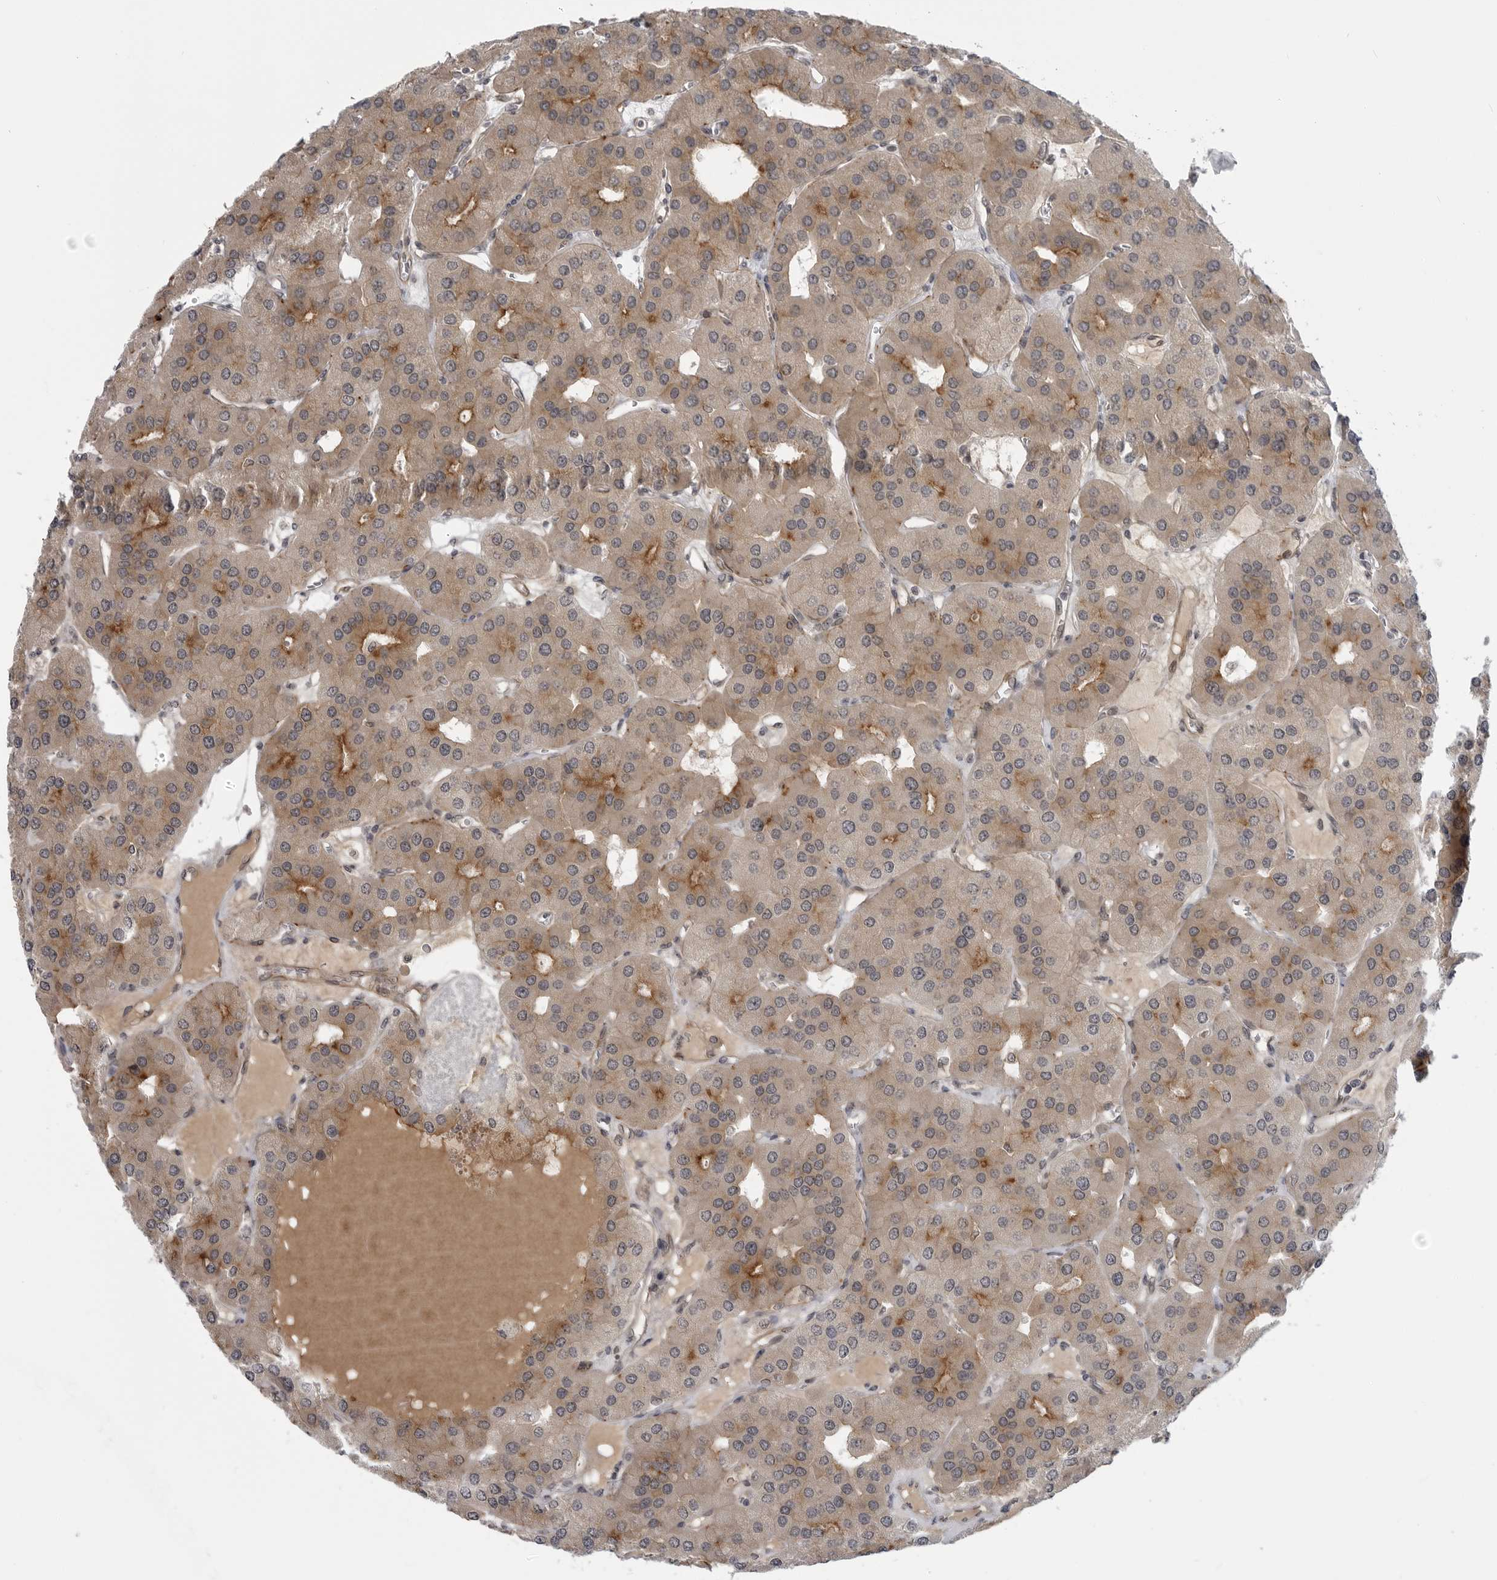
{"staining": {"intensity": "moderate", "quantity": ">75%", "location": "cytoplasmic/membranous"}, "tissue": "parathyroid gland", "cell_type": "Glandular cells", "image_type": "normal", "snomed": [{"axis": "morphology", "description": "Normal tissue, NOS"}, {"axis": "morphology", "description": "Adenoma, NOS"}, {"axis": "topography", "description": "Parathyroid gland"}], "caption": "This is an image of IHC staining of unremarkable parathyroid gland, which shows moderate expression in the cytoplasmic/membranous of glandular cells.", "gene": "LRRC45", "patient": {"sex": "female", "age": 86}}